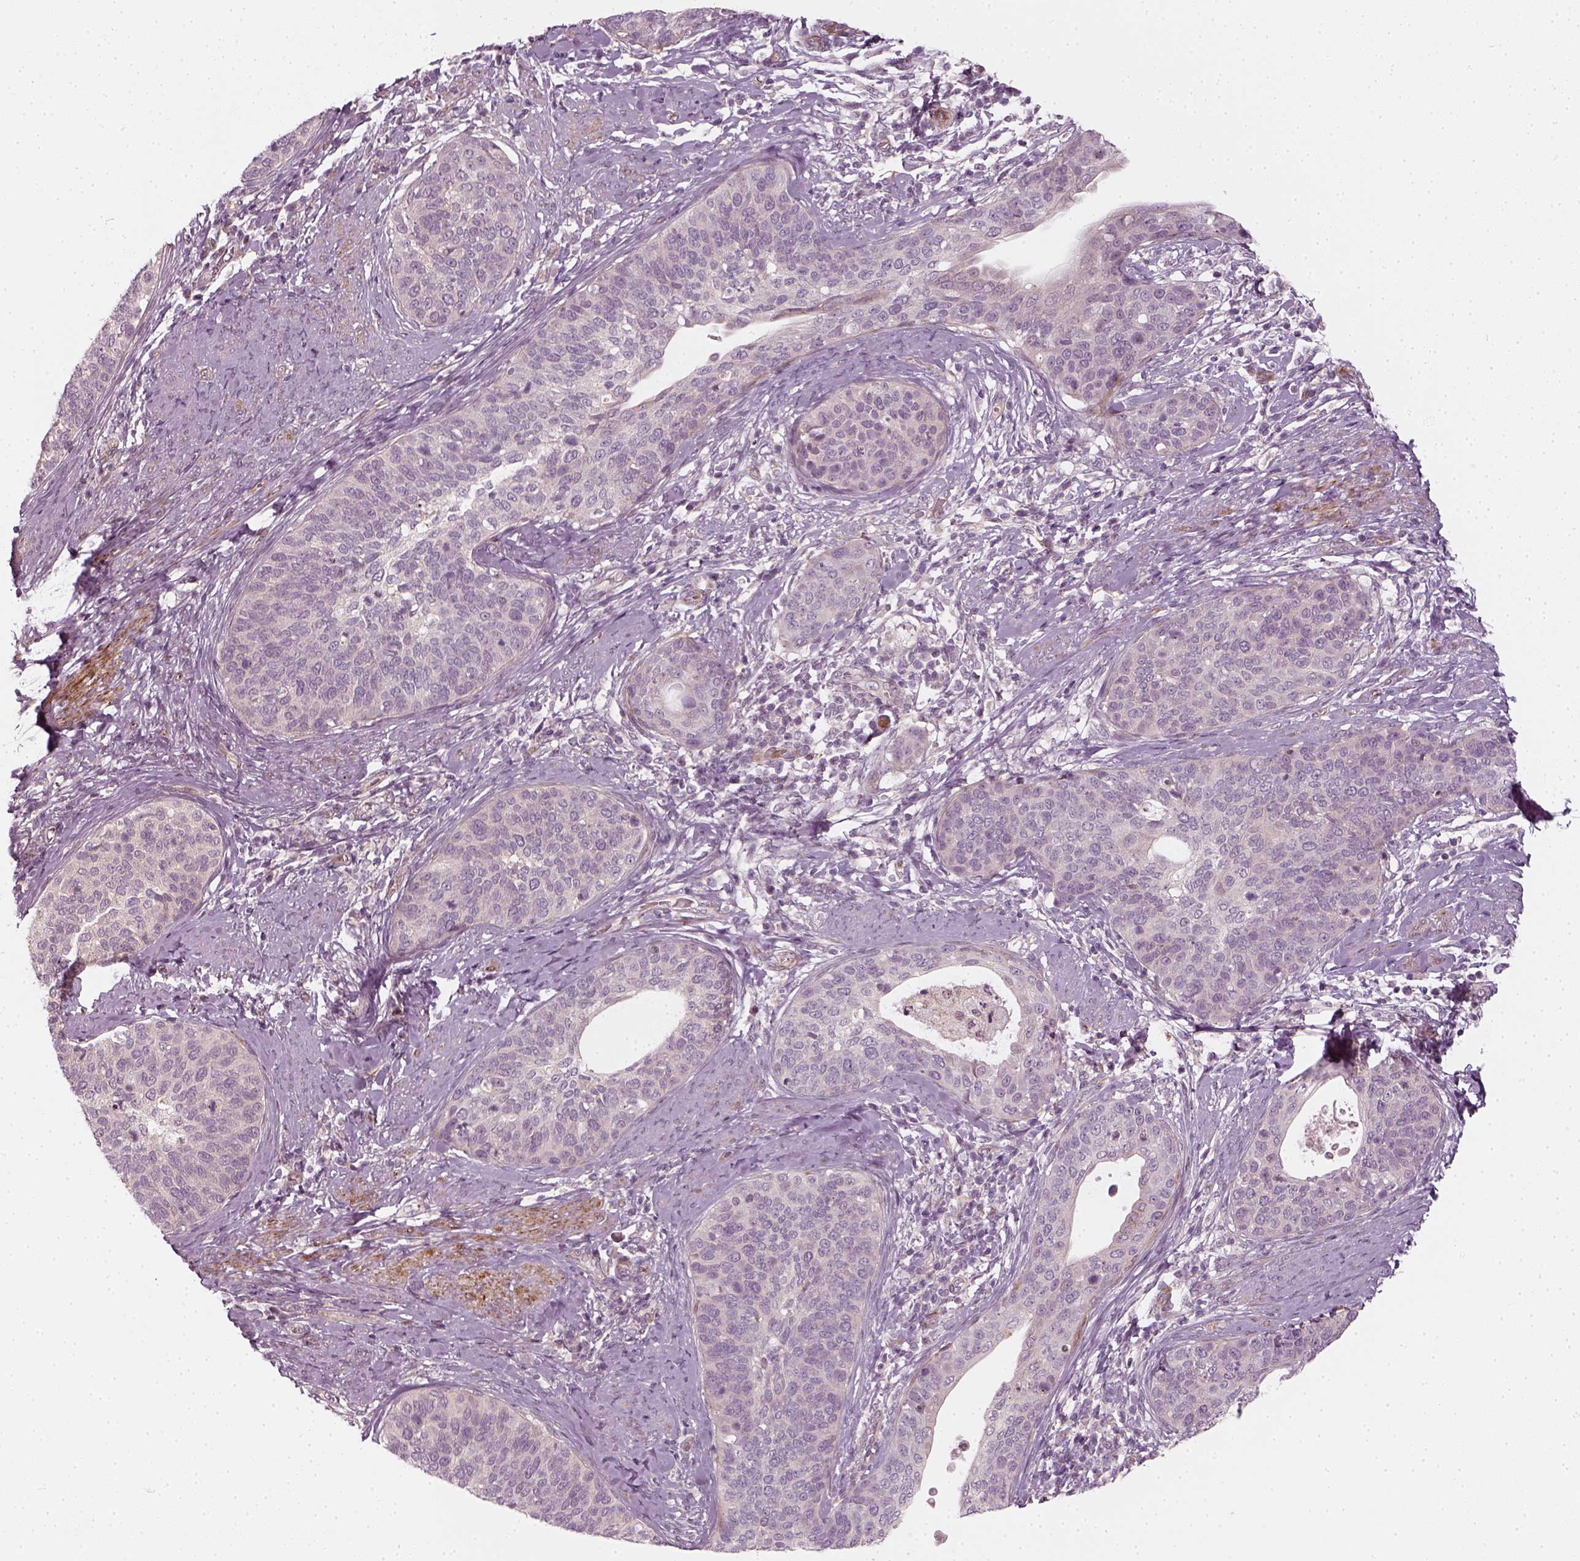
{"staining": {"intensity": "negative", "quantity": "none", "location": "none"}, "tissue": "cervical cancer", "cell_type": "Tumor cells", "image_type": "cancer", "snomed": [{"axis": "morphology", "description": "Squamous cell carcinoma, NOS"}, {"axis": "topography", "description": "Cervix"}], "caption": "Immunohistochemistry (IHC) of cervical cancer (squamous cell carcinoma) exhibits no positivity in tumor cells.", "gene": "DNASE1L1", "patient": {"sex": "female", "age": 69}}